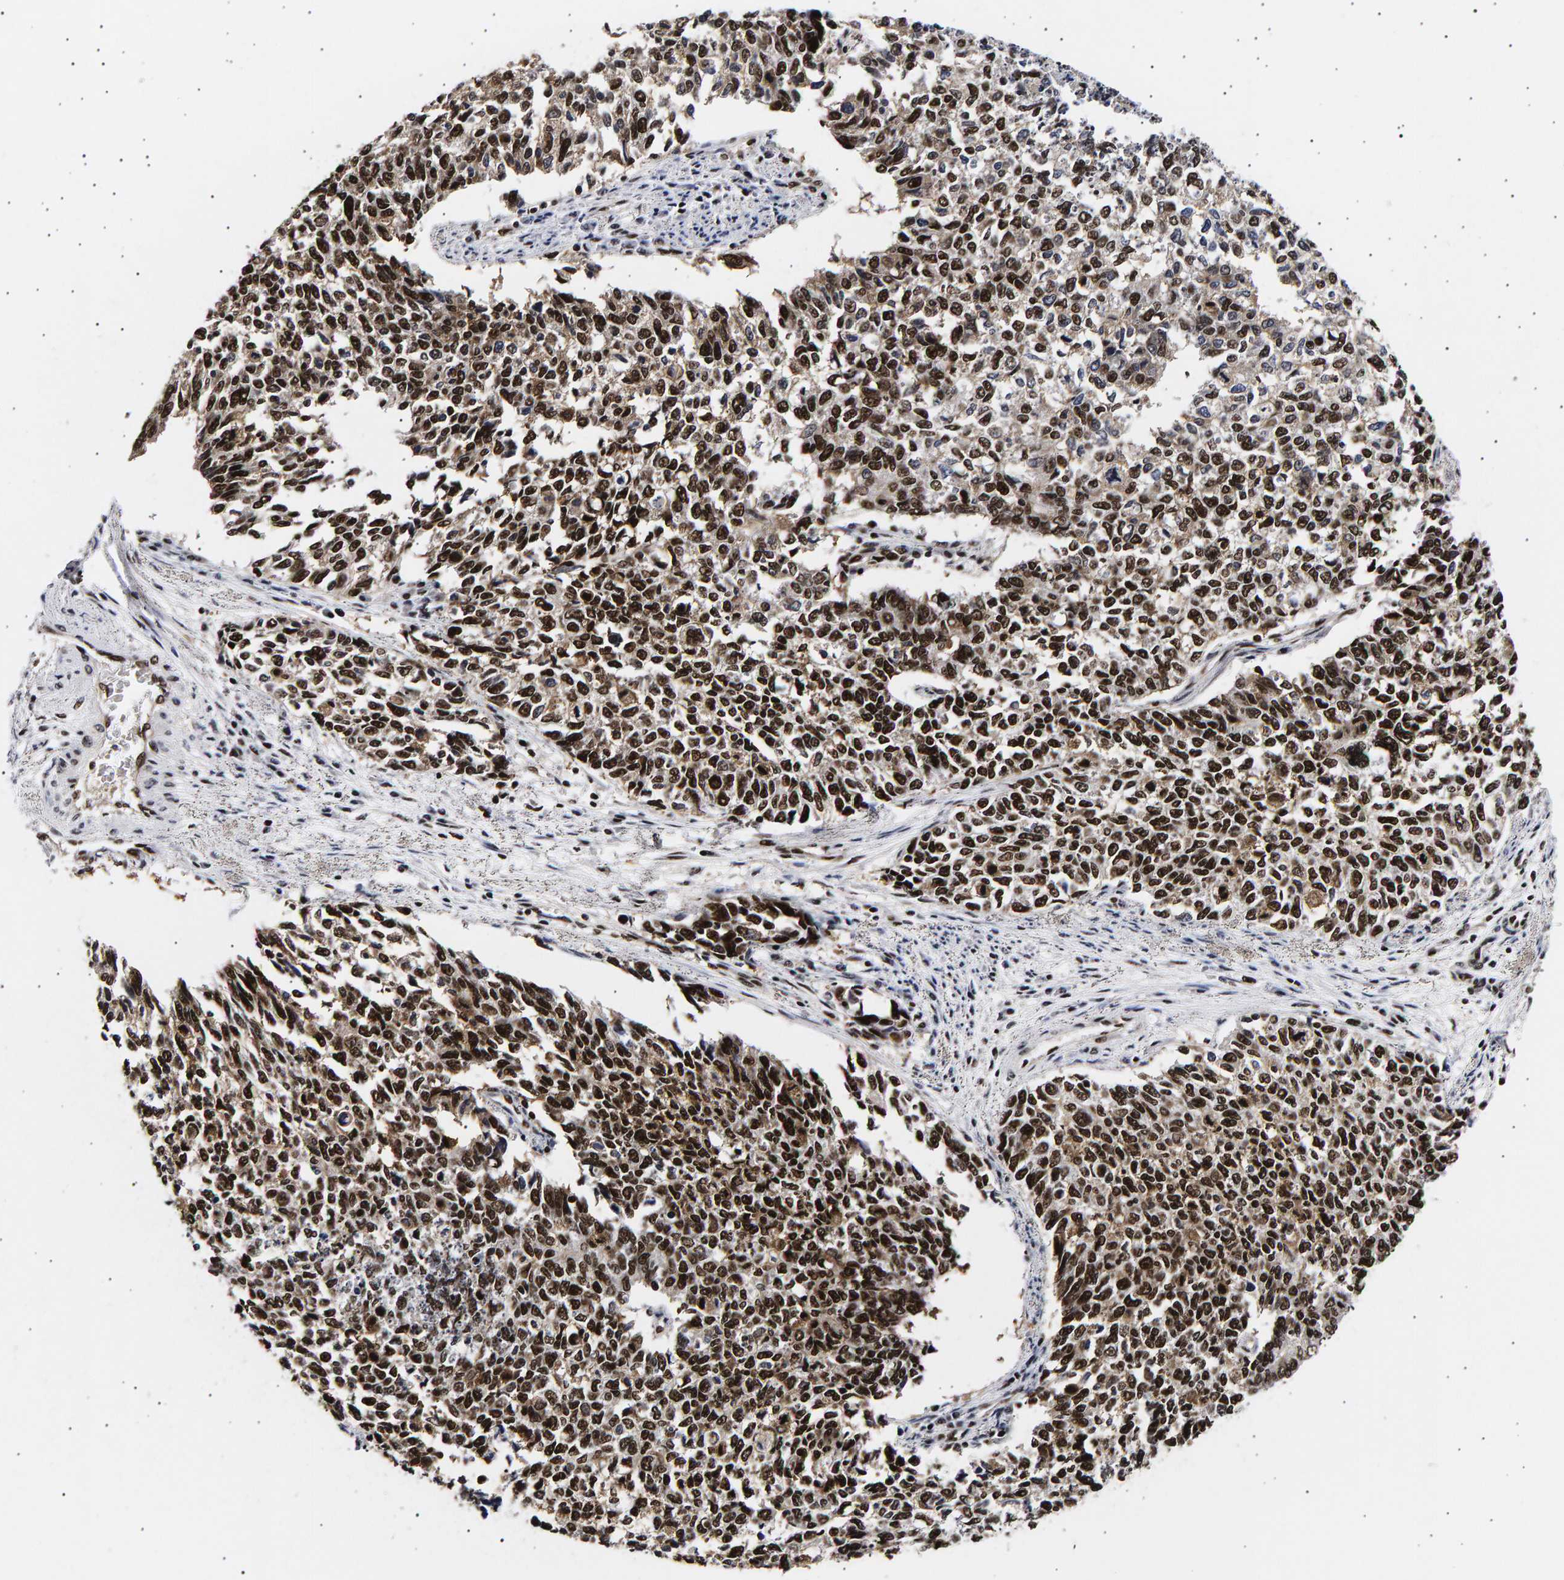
{"staining": {"intensity": "strong", "quantity": ">75%", "location": "nuclear"}, "tissue": "cervical cancer", "cell_type": "Tumor cells", "image_type": "cancer", "snomed": [{"axis": "morphology", "description": "Squamous cell carcinoma, NOS"}, {"axis": "topography", "description": "Cervix"}], "caption": "Protein positivity by immunohistochemistry (IHC) shows strong nuclear expression in about >75% of tumor cells in cervical cancer.", "gene": "ANKRD40", "patient": {"sex": "female", "age": 63}}